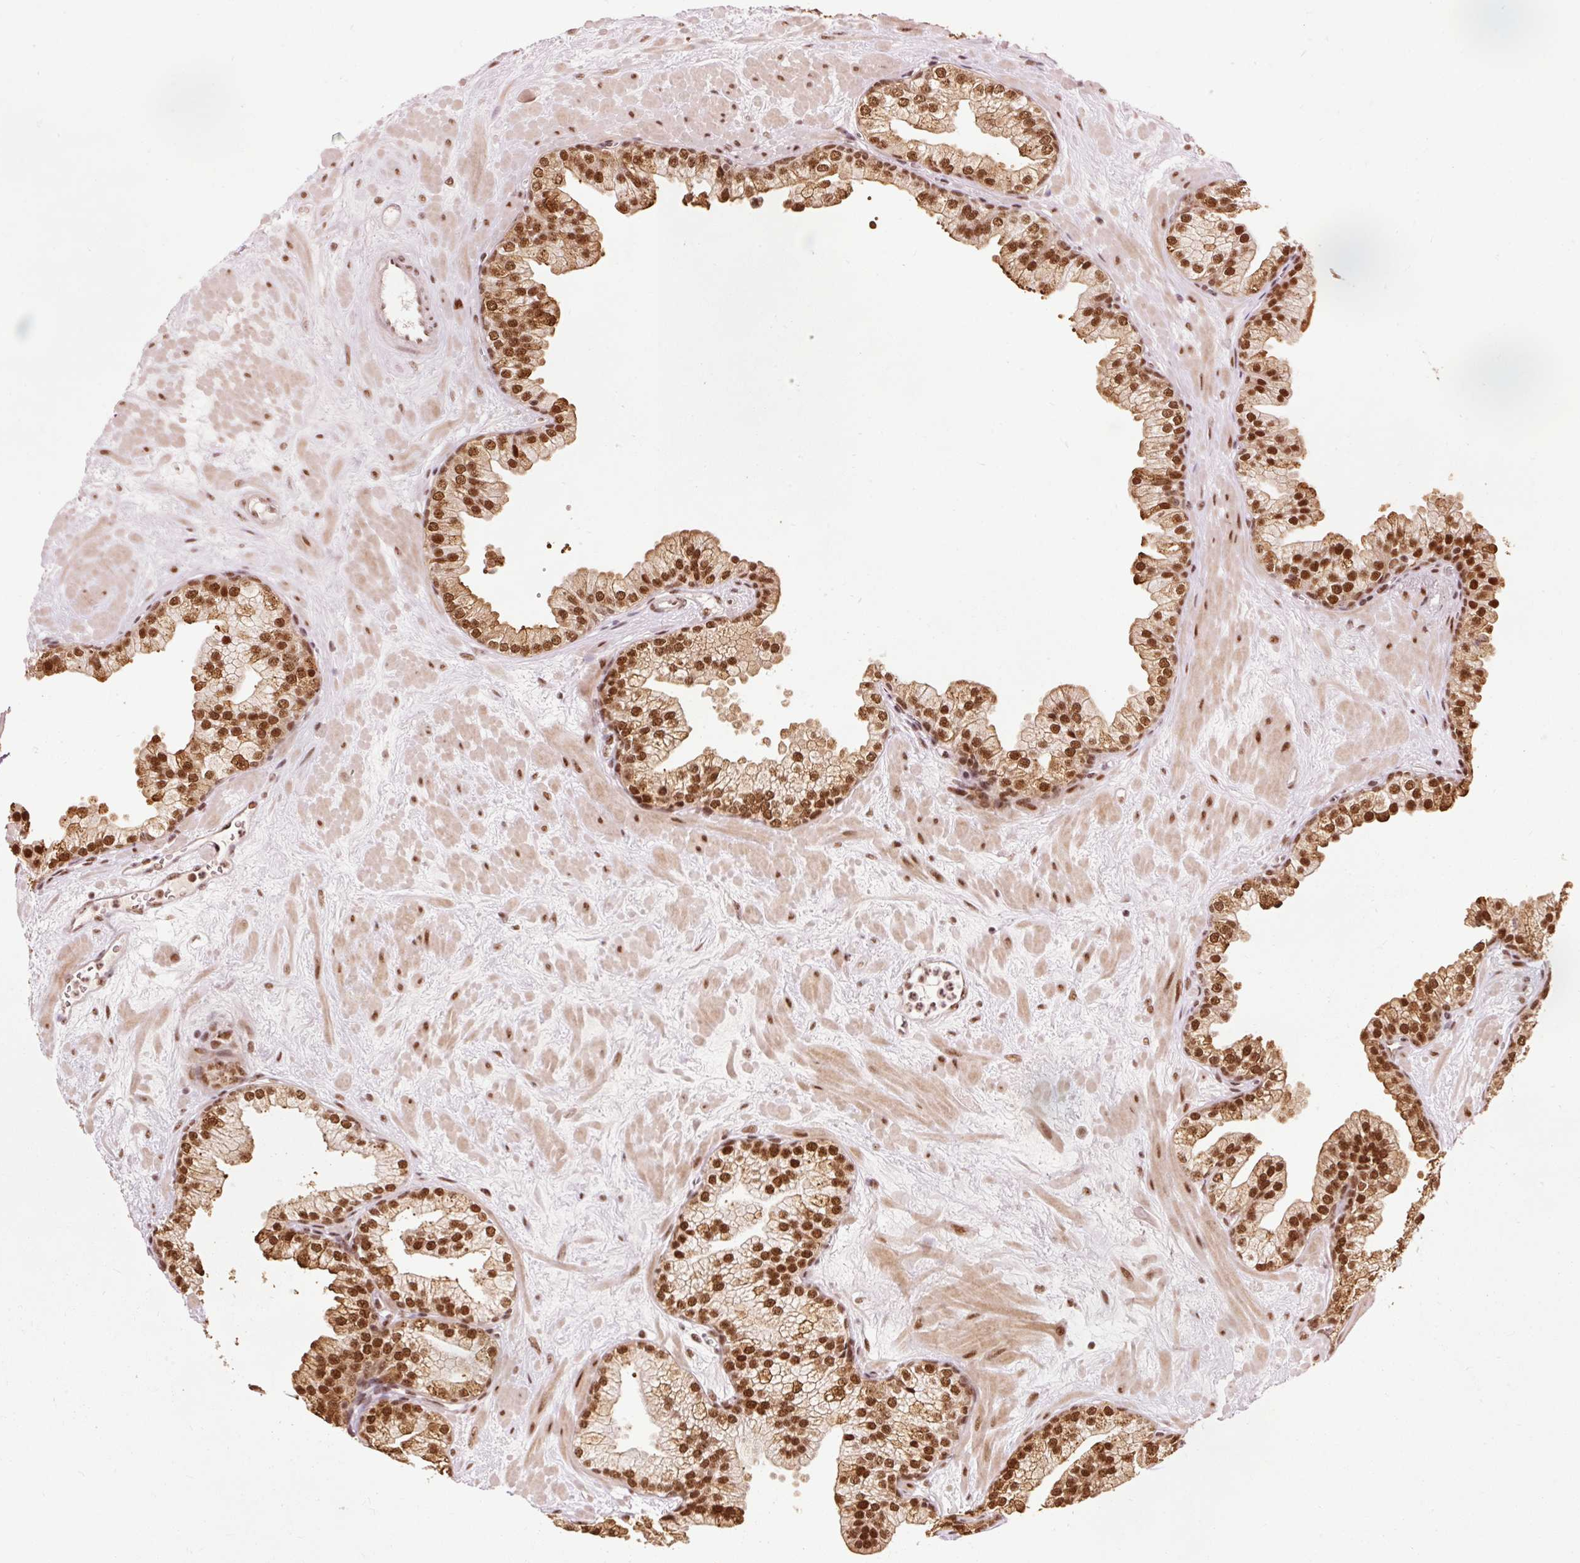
{"staining": {"intensity": "strong", "quantity": ">75%", "location": "cytoplasmic/membranous,nuclear"}, "tissue": "prostate", "cell_type": "Glandular cells", "image_type": "normal", "snomed": [{"axis": "morphology", "description": "Normal tissue, NOS"}, {"axis": "topography", "description": "Prostate"}, {"axis": "topography", "description": "Peripheral nerve tissue"}], "caption": "Human prostate stained for a protein (brown) reveals strong cytoplasmic/membranous,nuclear positive positivity in about >75% of glandular cells.", "gene": "ZBTB44", "patient": {"sex": "male", "age": 61}}